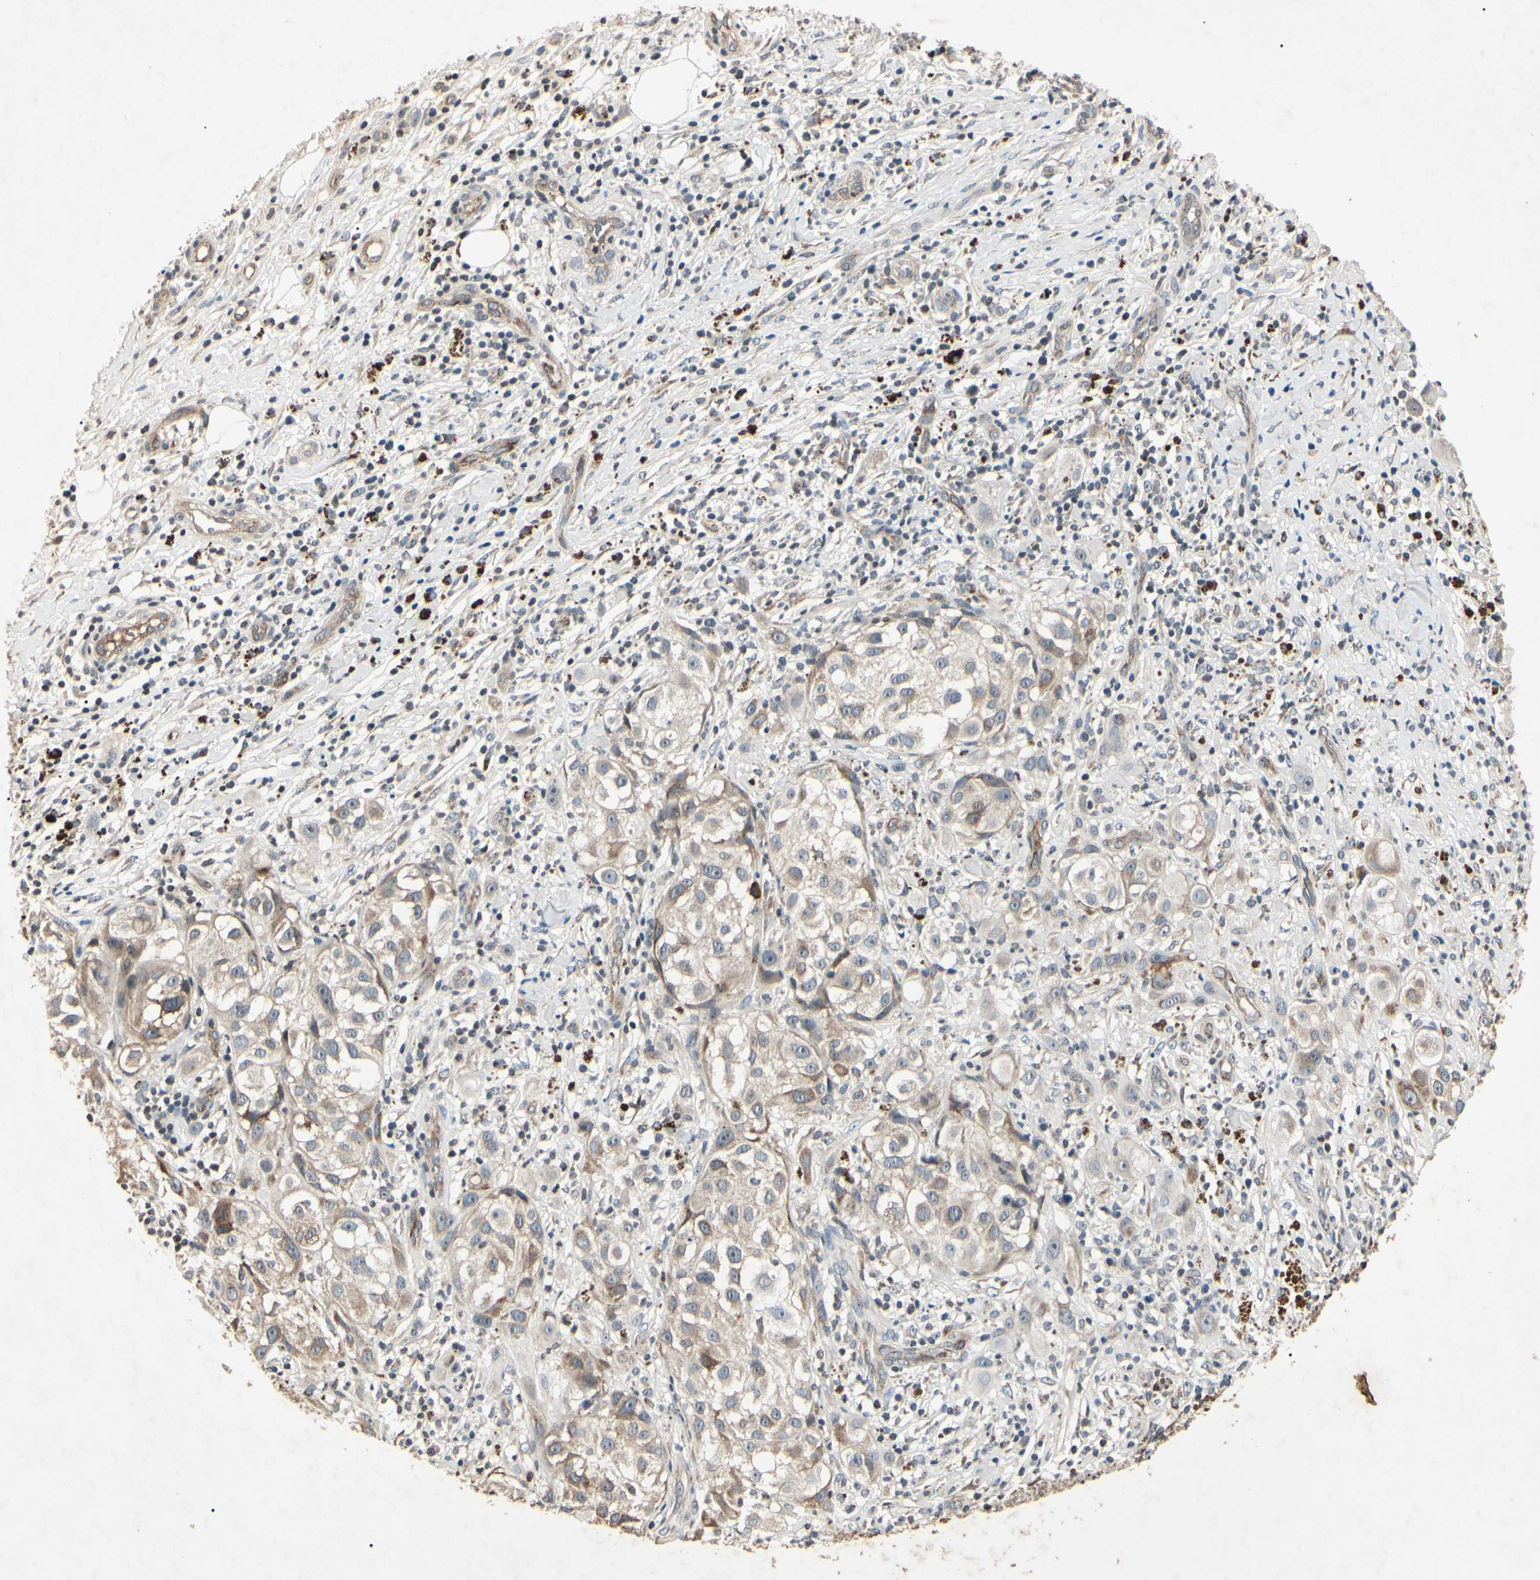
{"staining": {"intensity": "weak", "quantity": ">75%", "location": "cytoplasmic/membranous"}, "tissue": "melanoma", "cell_type": "Tumor cells", "image_type": "cancer", "snomed": [{"axis": "morphology", "description": "Necrosis, NOS"}, {"axis": "morphology", "description": "Malignant melanoma, NOS"}, {"axis": "topography", "description": "Skin"}], "caption": "Protein expression analysis of malignant melanoma exhibits weak cytoplasmic/membranous positivity in approximately >75% of tumor cells. Immunohistochemistry stains the protein in brown and the nuclei are stained blue.", "gene": "AEBP1", "patient": {"sex": "female", "age": 87}}